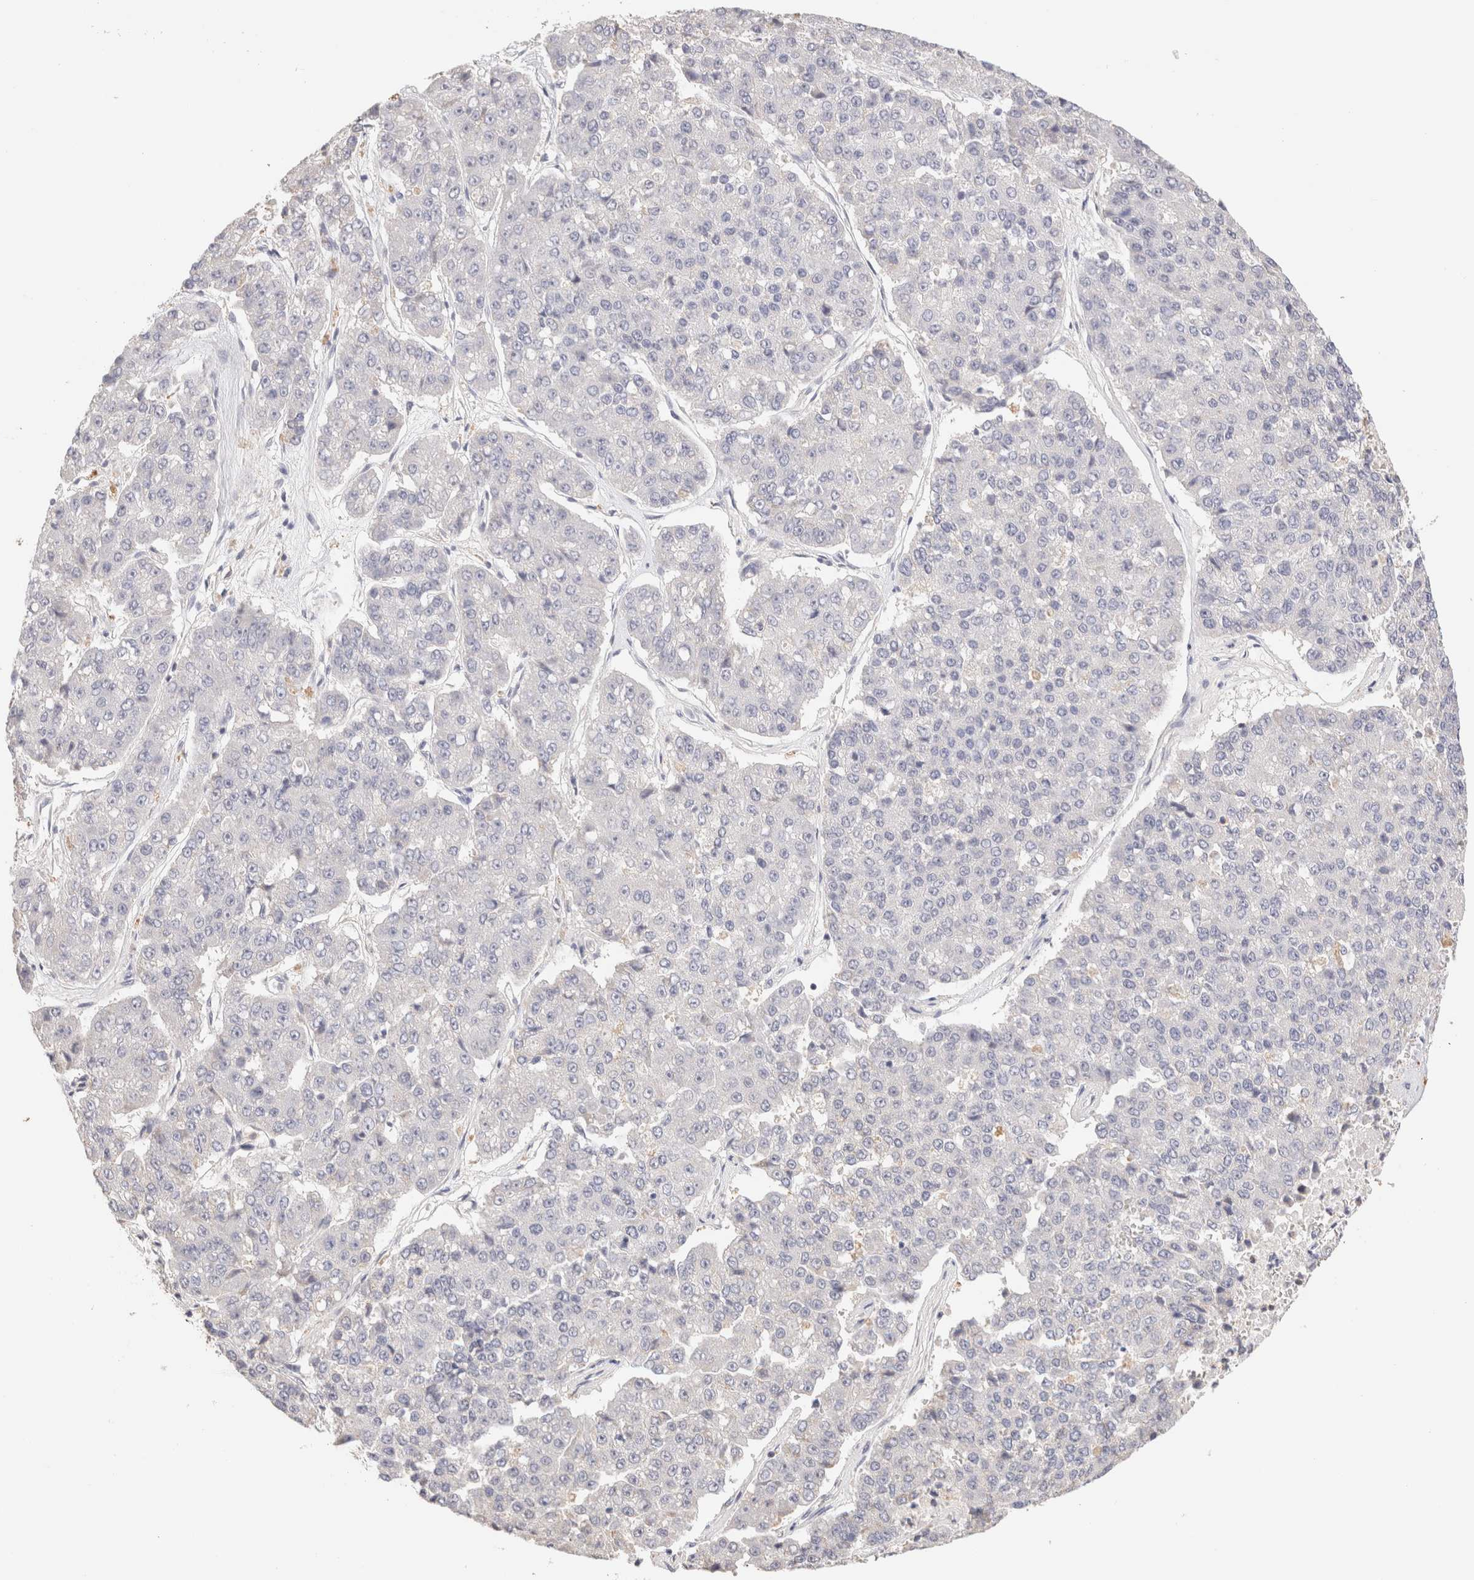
{"staining": {"intensity": "negative", "quantity": "none", "location": "none"}, "tissue": "pancreatic cancer", "cell_type": "Tumor cells", "image_type": "cancer", "snomed": [{"axis": "morphology", "description": "Adenocarcinoma, NOS"}, {"axis": "topography", "description": "Pancreas"}], "caption": "The immunohistochemistry histopathology image has no significant staining in tumor cells of pancreatic adenocarcinoma tissue. (Stains: DAB (3,3'-diaminobenzidine) IHC with hematoxylin counter stain, Microscopy: brightfield microscopy at high magnification).", "gene": "SCGB2A2", "patient": {"sex": "male", "age": 50}}